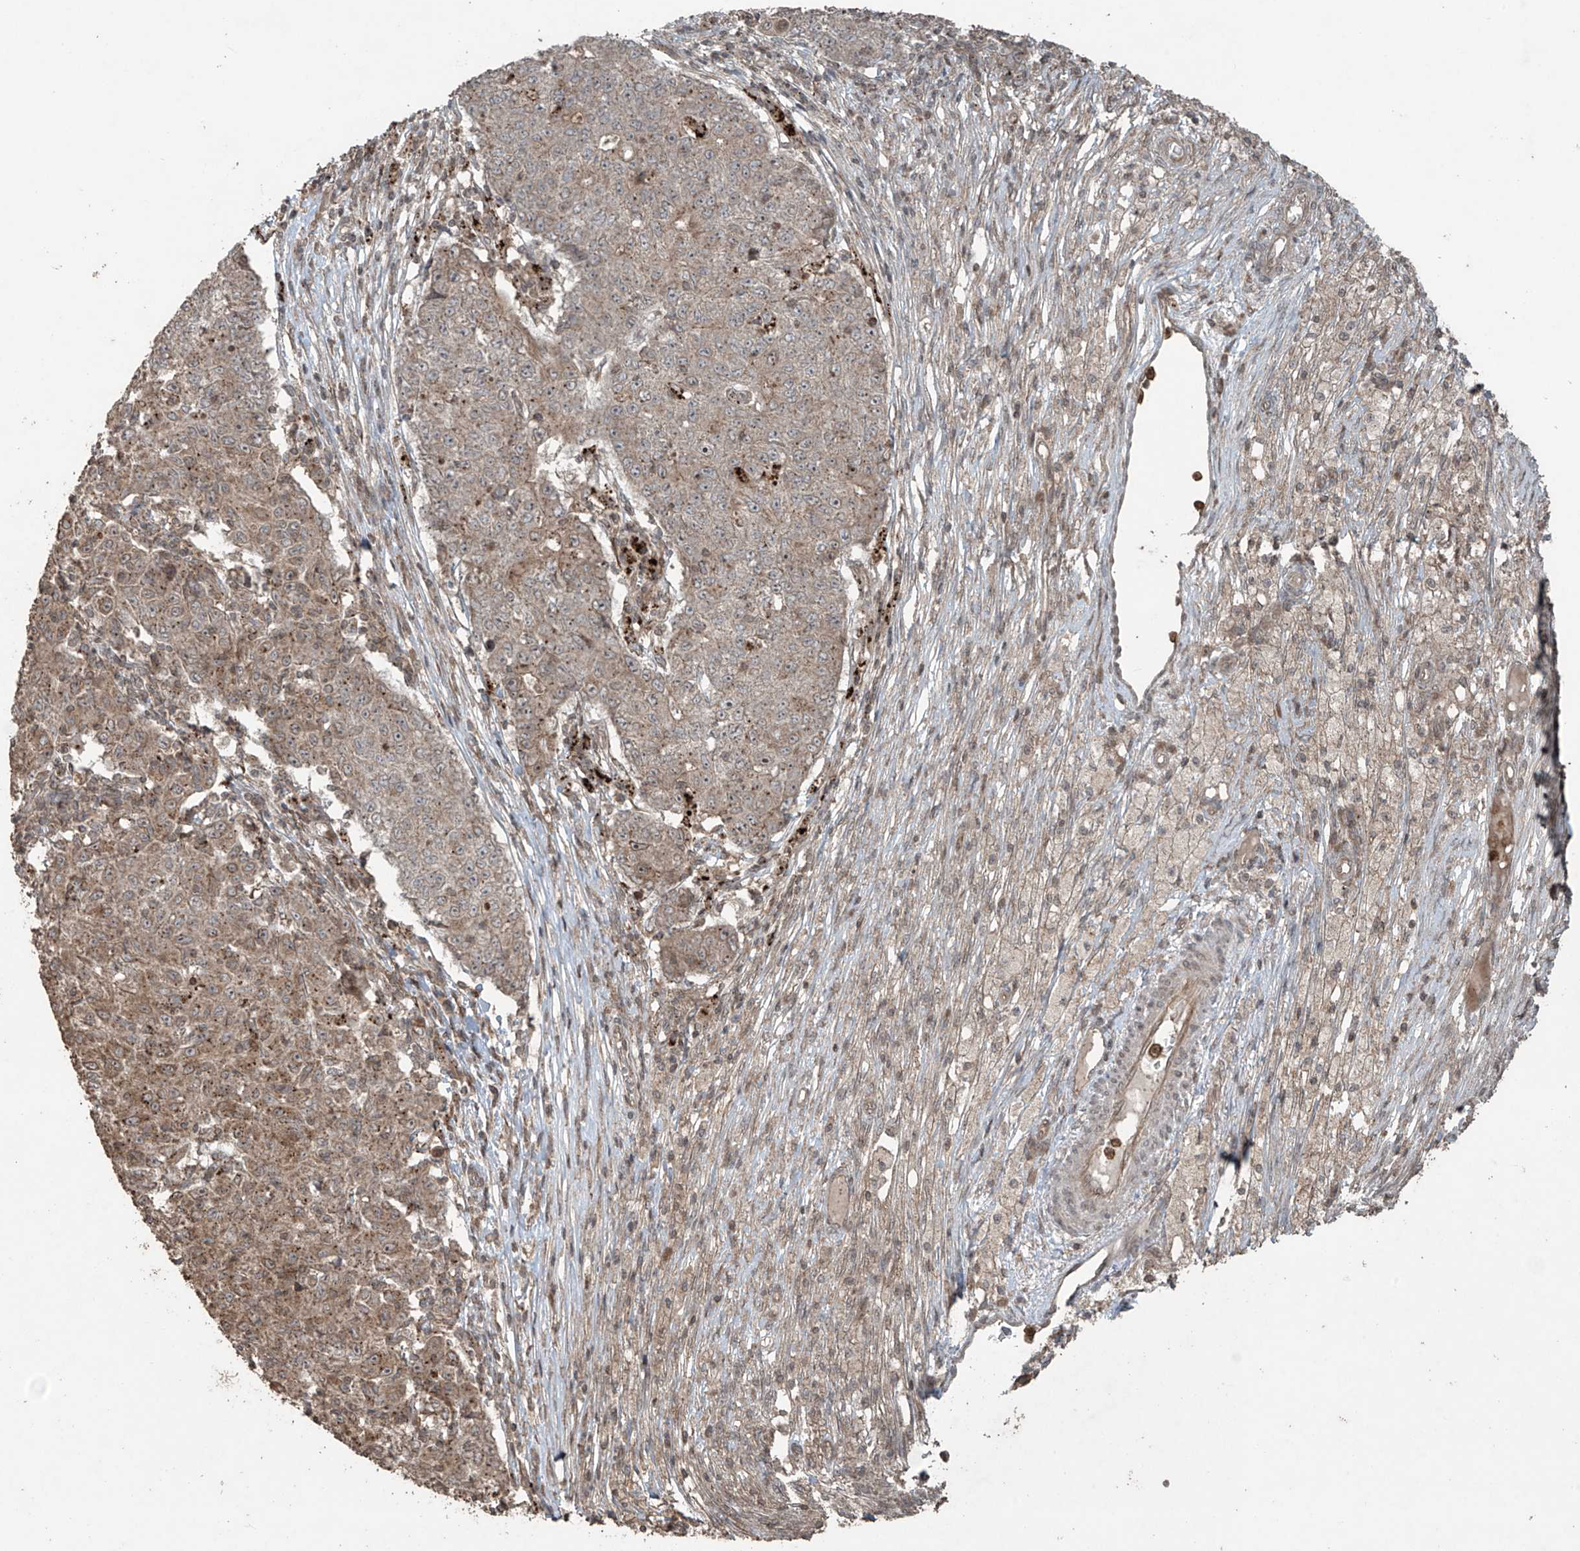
{"staining": {"intensity": "moderate", "quantity": "25%-75%", "location": "cytoplasmic/membranous"}, "tissue": "ovarian cancer", "cell_type": "Tumor cells", "image_type": "cancer", "snomed": [{"axis": "morphology", "description": "Carcinoma, endometroid"}, {"axis": "topography", "description": "Ovary"}], "caption": "Protein expression by IHC demonstrates moderate cytoplasmic/membranous staining in about 25%-75% of tumor cells in ovarian cancer (endometroid carcinoma).", "gene": "PGPEP1", "patient": {"sex": "female", "age": 42}}